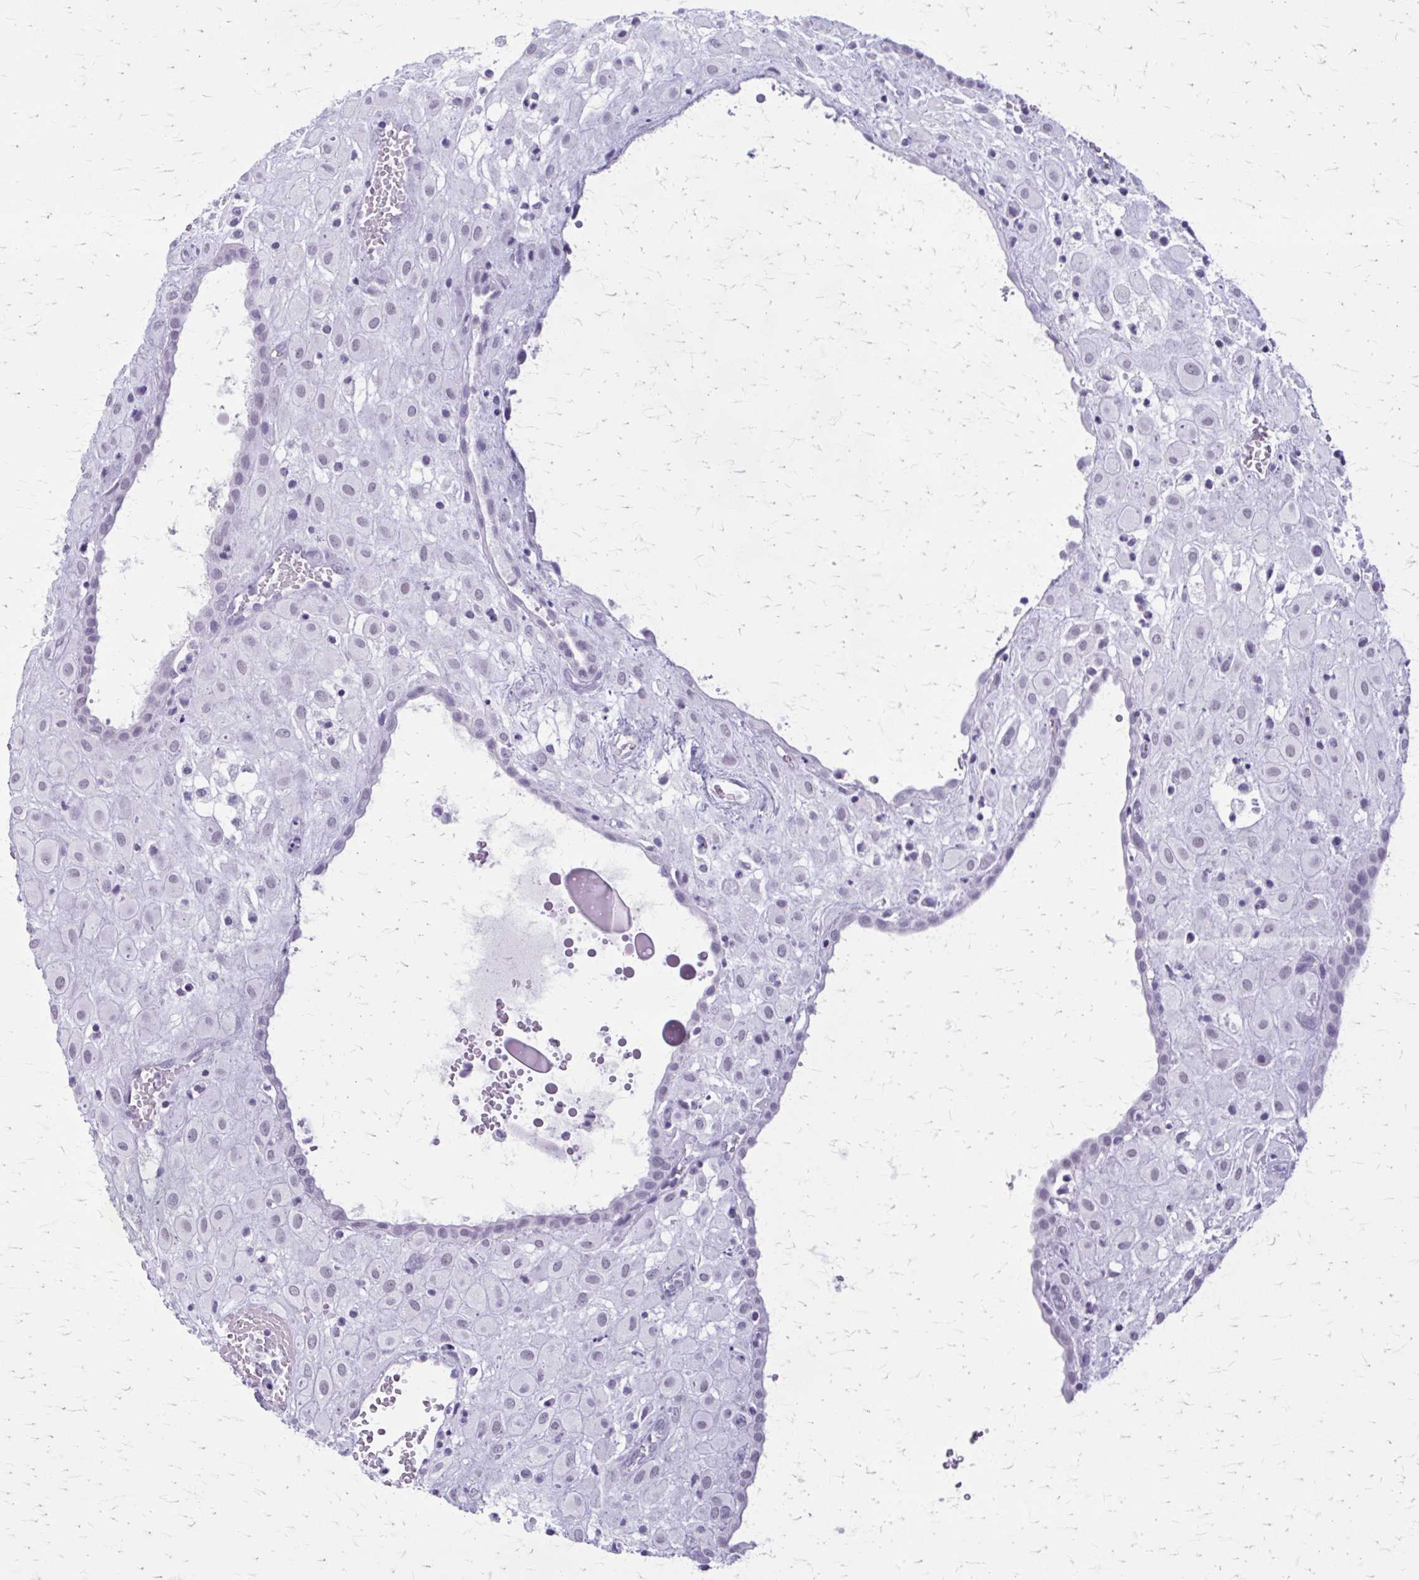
{"staining": {"intensity": "negative", "quantity": "none", "location": "none"}, "tissue": "placenta", "cell_type": "Decidual cells", "image_type": "normal", "snomed": [{"axis": "morphology", "description": "Normal tissue, NOS"}, {"axis": "topography", "description": "Placenta"}], "caption": "The image exhibits no staining of decidual cells in normal placenta. (IHC, brightfield microscopy, high magnification).", "gene": "GAD1", "patient": {"sex": "female", "age": 24}}